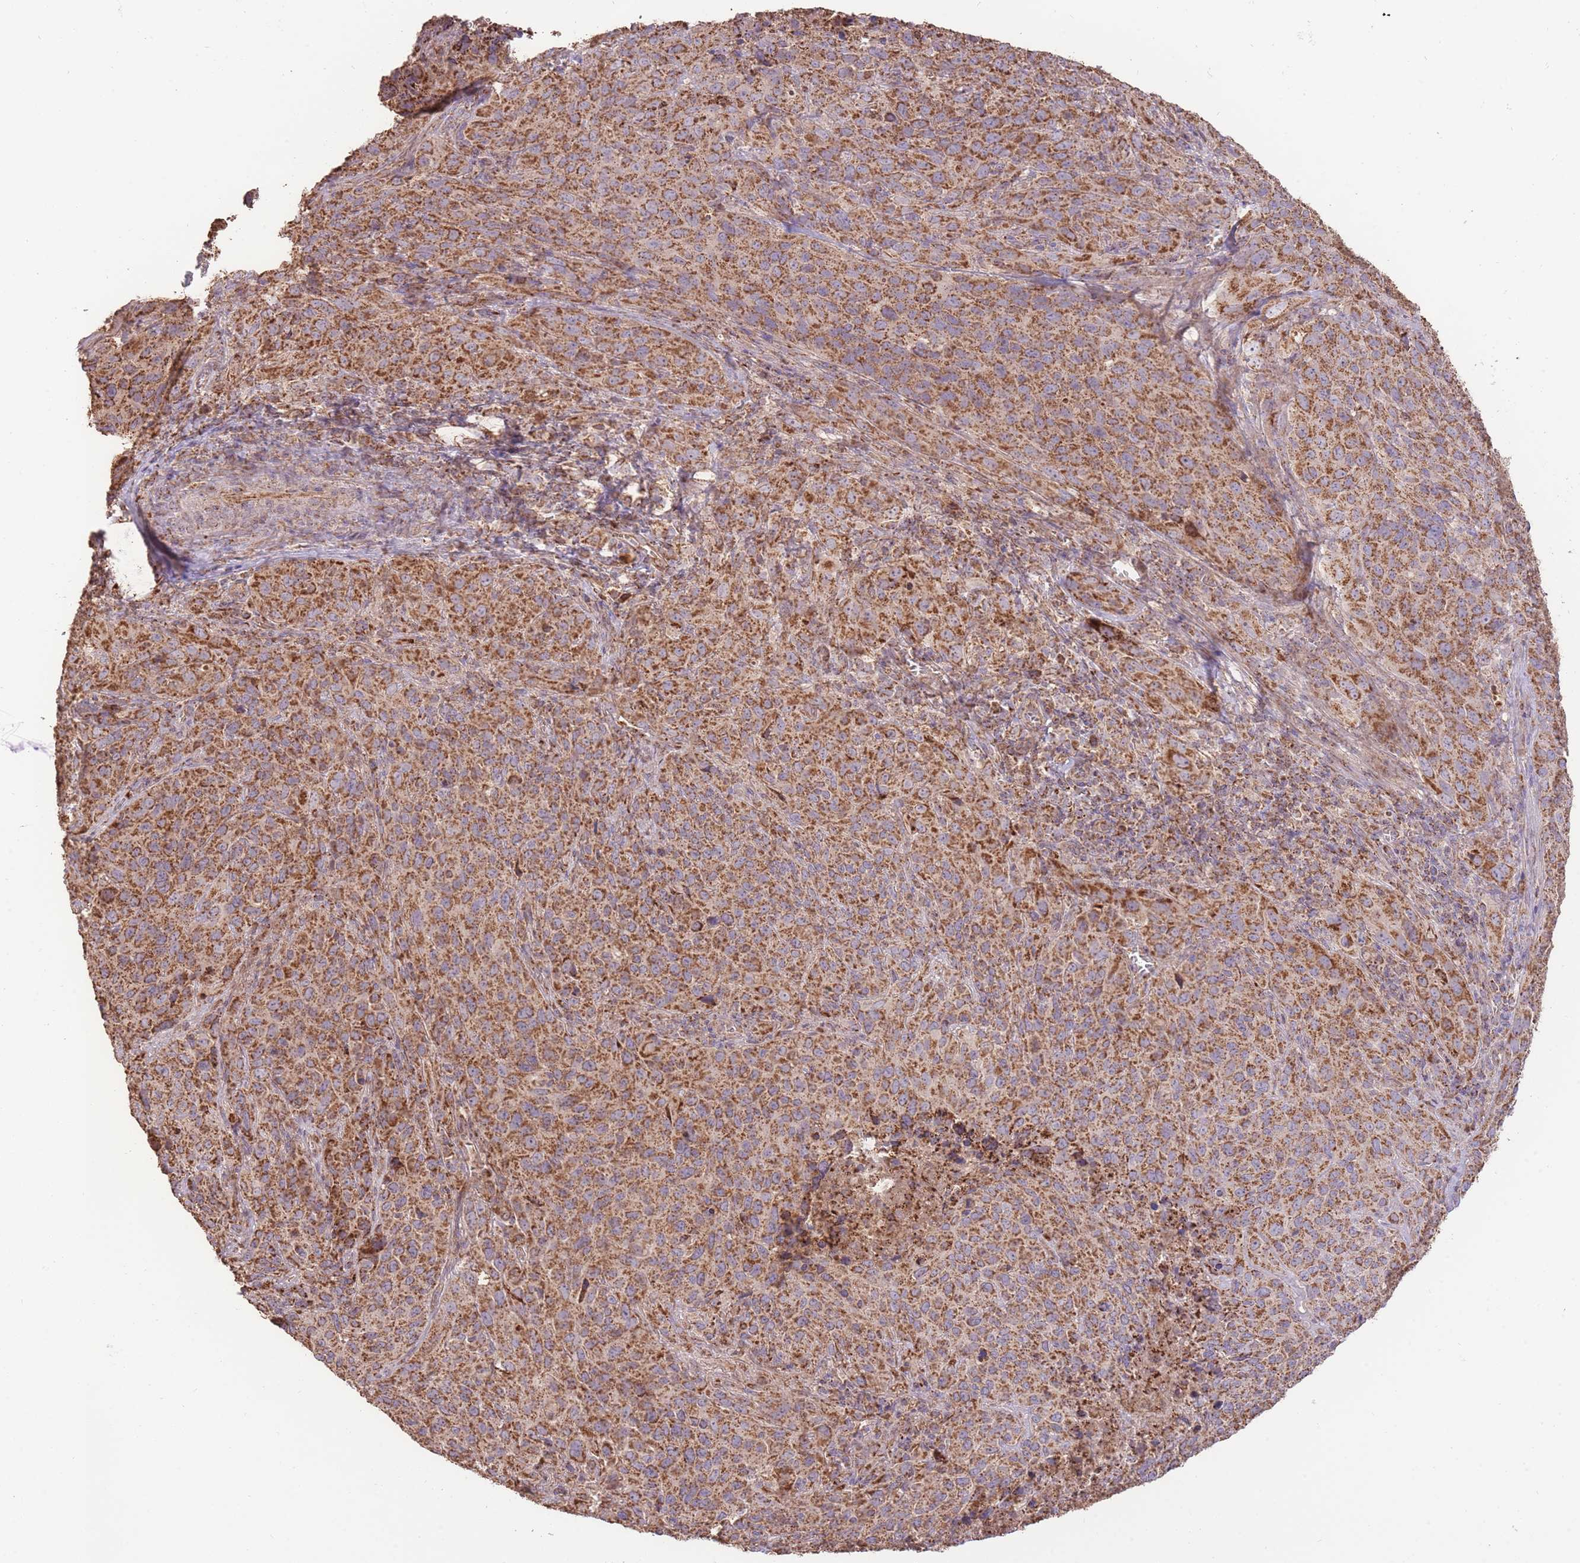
{"staining": {"intensity": "strong", "quantity": ">75%", "location": "cytoplasmic/membranous"}, "tissue": "cervical cancer", "cell_type": "Tumor cells", "image_type": "cancer", "snomed": [{"axis": "morphology", "description": "Squamous cell carcinoma, NOS"}, {"axis": "topography", "description": "Cervix"}], "caption": "A high-resolution histopathology image shows IHC staining of cervical cancer, which shows strong cytoplasmic/membranous staining in approximately >75% of tumor cells.", "gene": "PREP", "patient": {"sex": "female", "age": 51}}